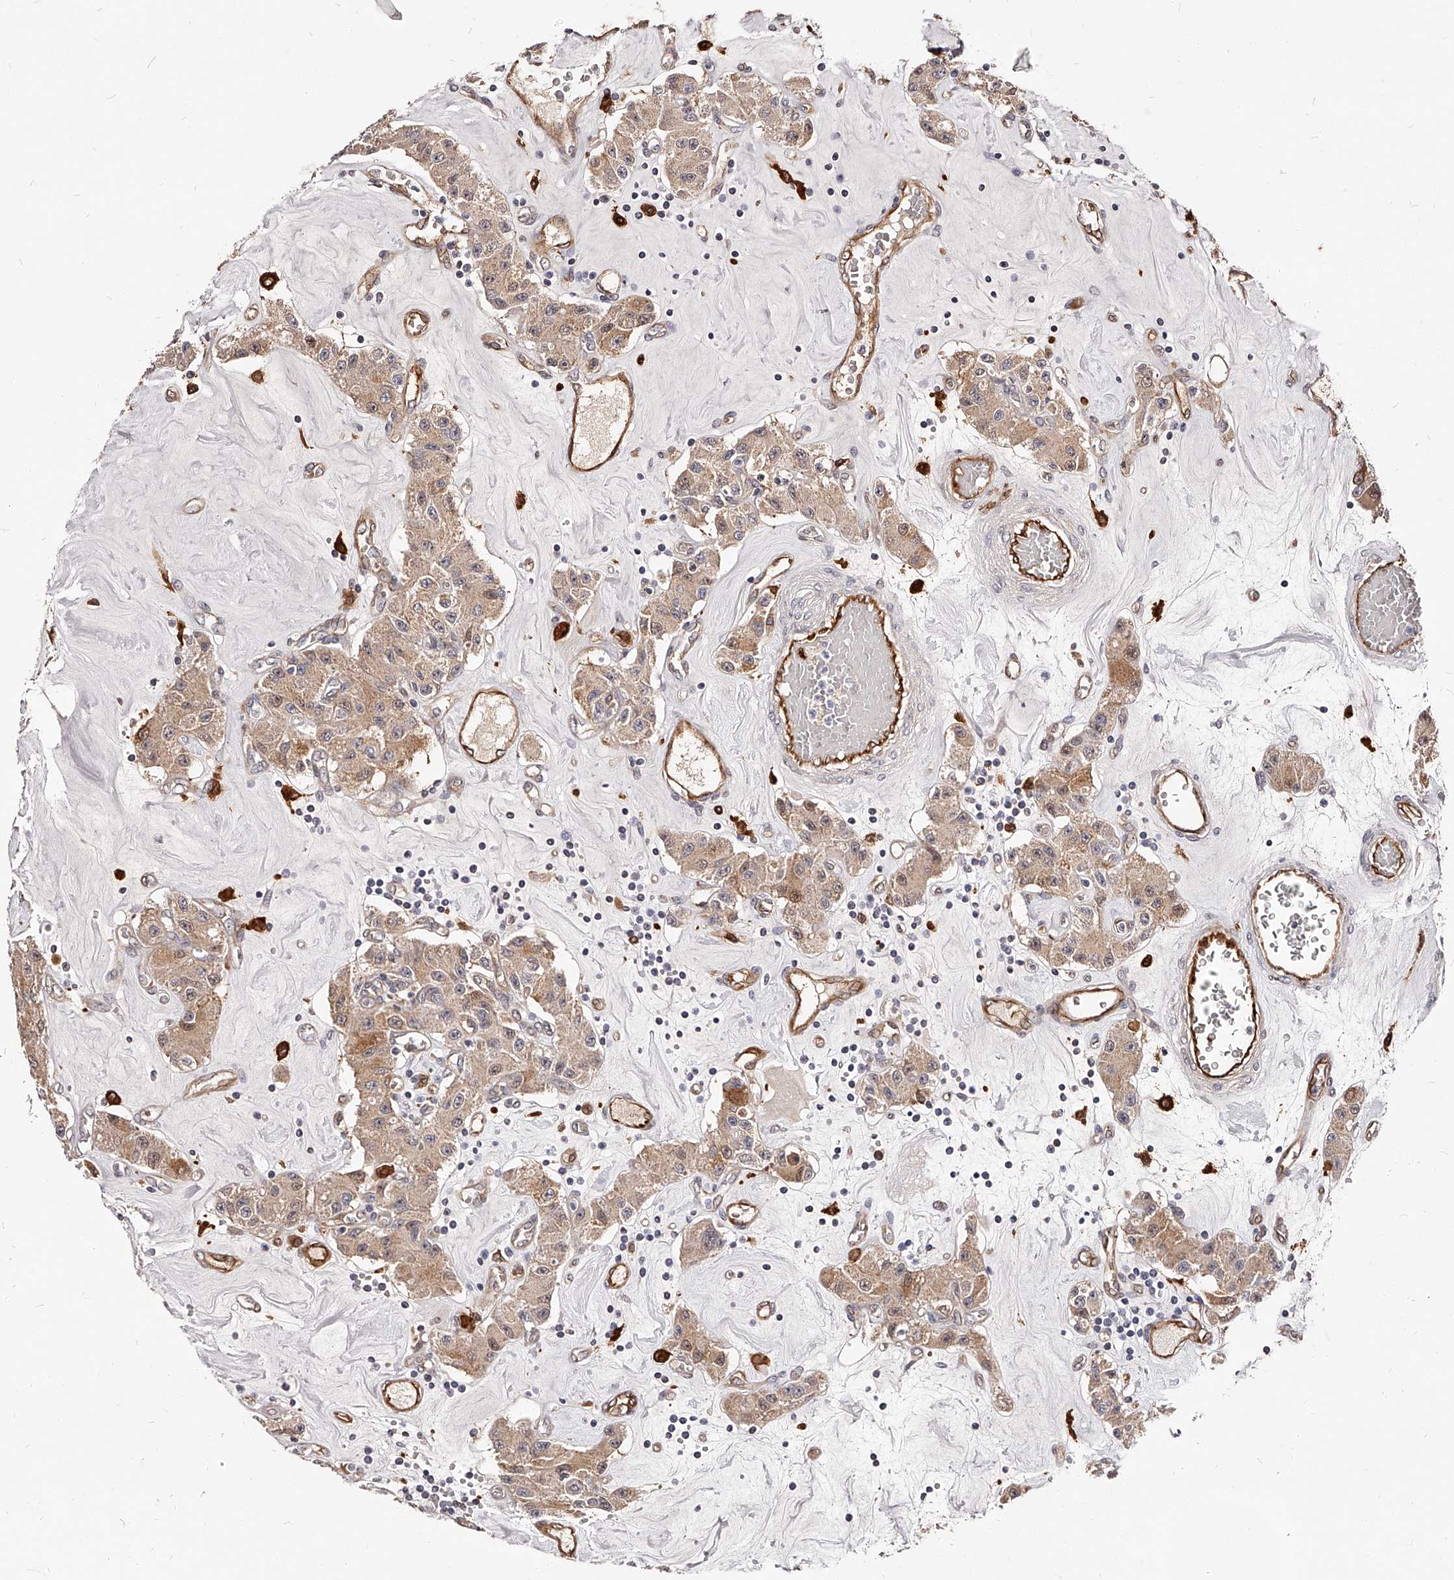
{"staining": {"intensity": "moderate", "quantity": ">75%", "location": "cytoplasmic/membranous"}, "tissue": "carcinoid", "cell_type": "Tumor cells", "image_type": "cancer", "snomed": [{"axis": "morphology", "description": "Carcinoid, malignant, NOS"}, {"axis": "topography", "description": "Pancreas"}], "caption": "Protein expression analysis of carcinoid displays moderate cytoplasmic/membranous positivity in about >75% of tumor cells.", "gene": "LAP3", "patient": {"sex": "male", "age": 41}}